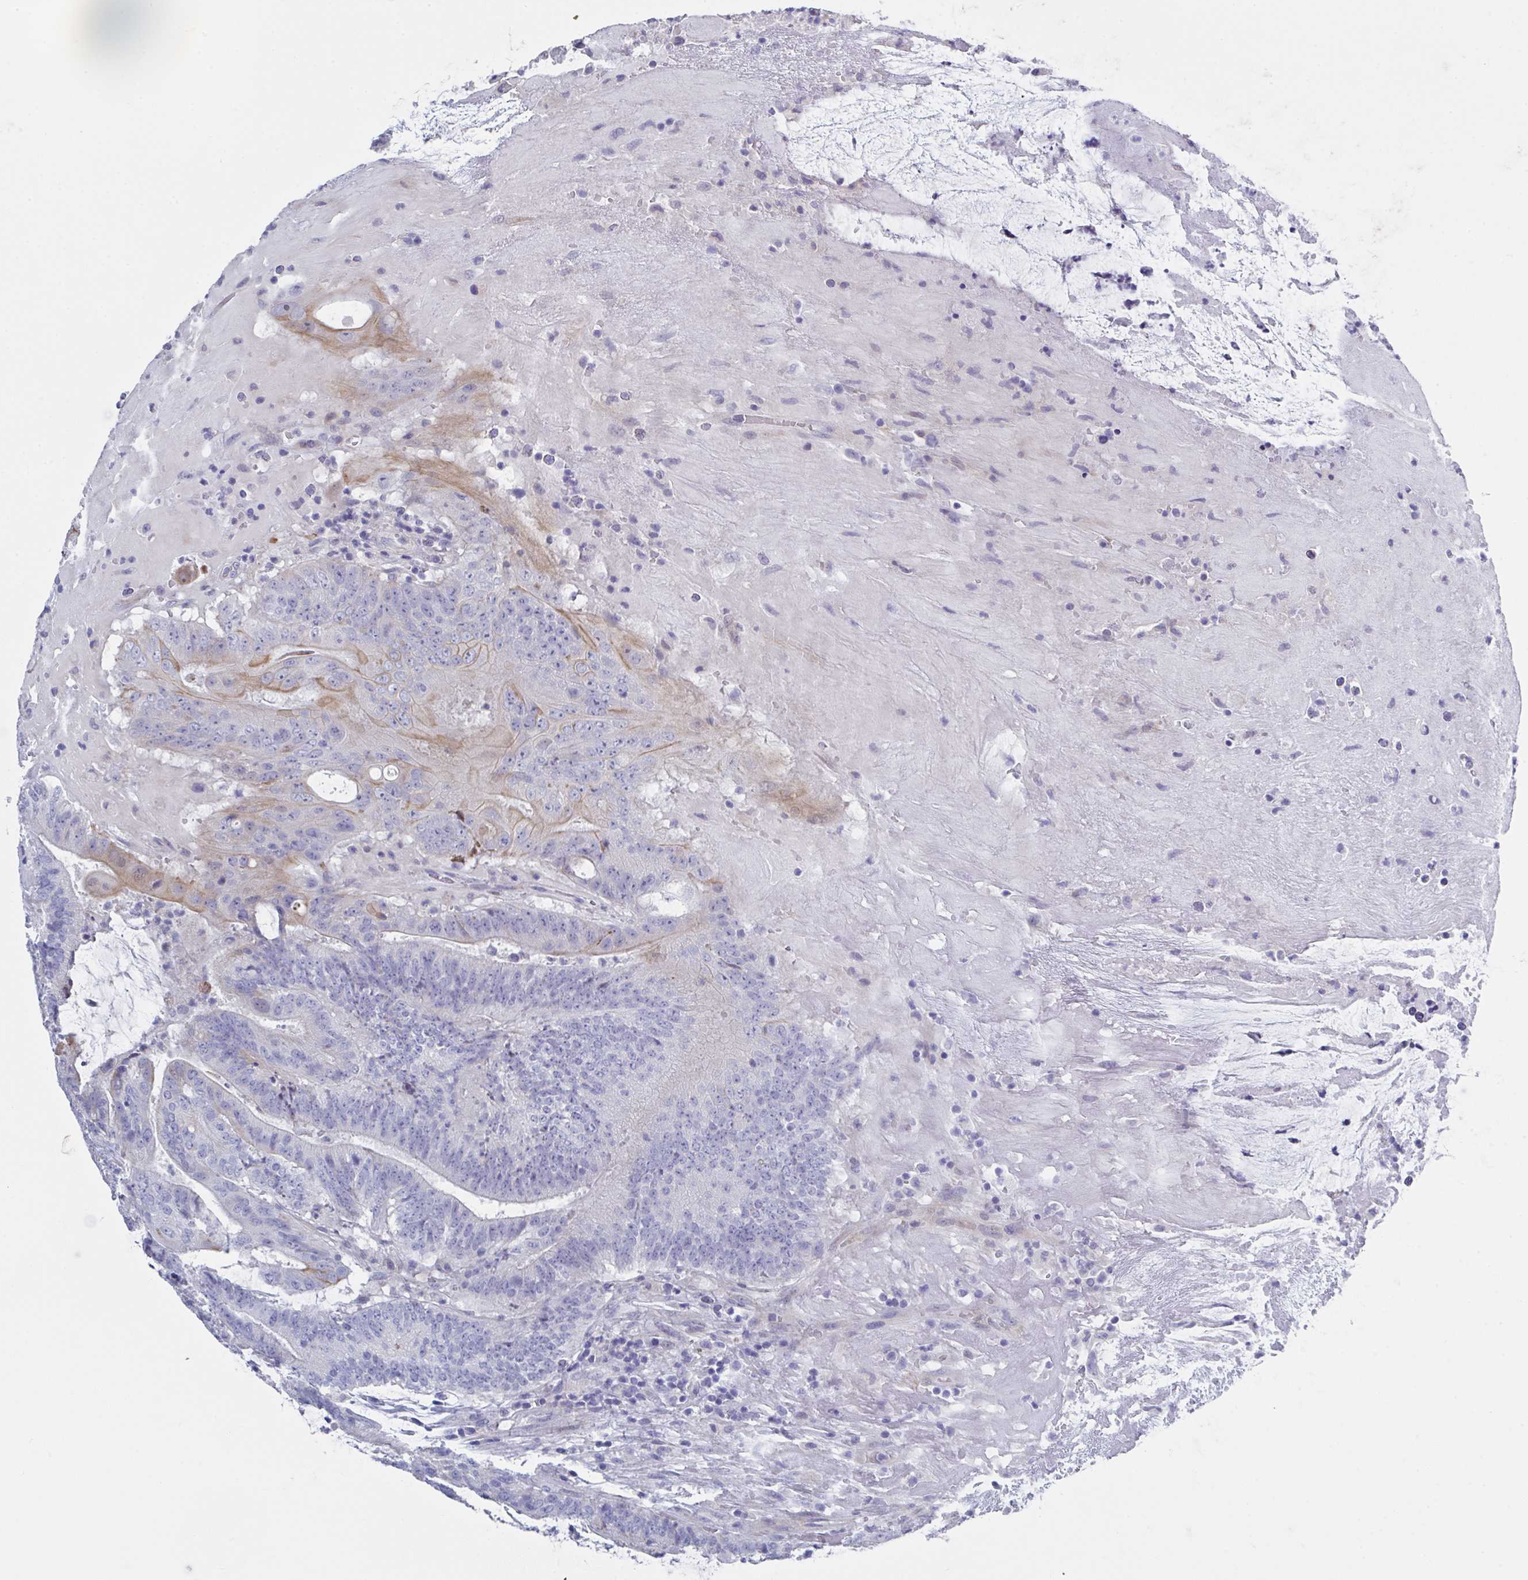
{"staining": {"intensity": "weak", "quantity": "<25%", "location": "cytoplasmic/membranous"}, "tissue": "colorectal cancer", "cell_type": "Tumor cells", "image_type": "cancer", "snomed": [{"axis": "morphology", "description": "Adenocarcinoma, NOS"}, {"axis": "topography", "description": "Colon"}], "caption": "A histopathology image of adenocarcinoma (colorectal) stained for a protein shows no brown staining in tumor cells.", "gene": "FBXO47", "patient": {"sex": "female", "age": 43}}